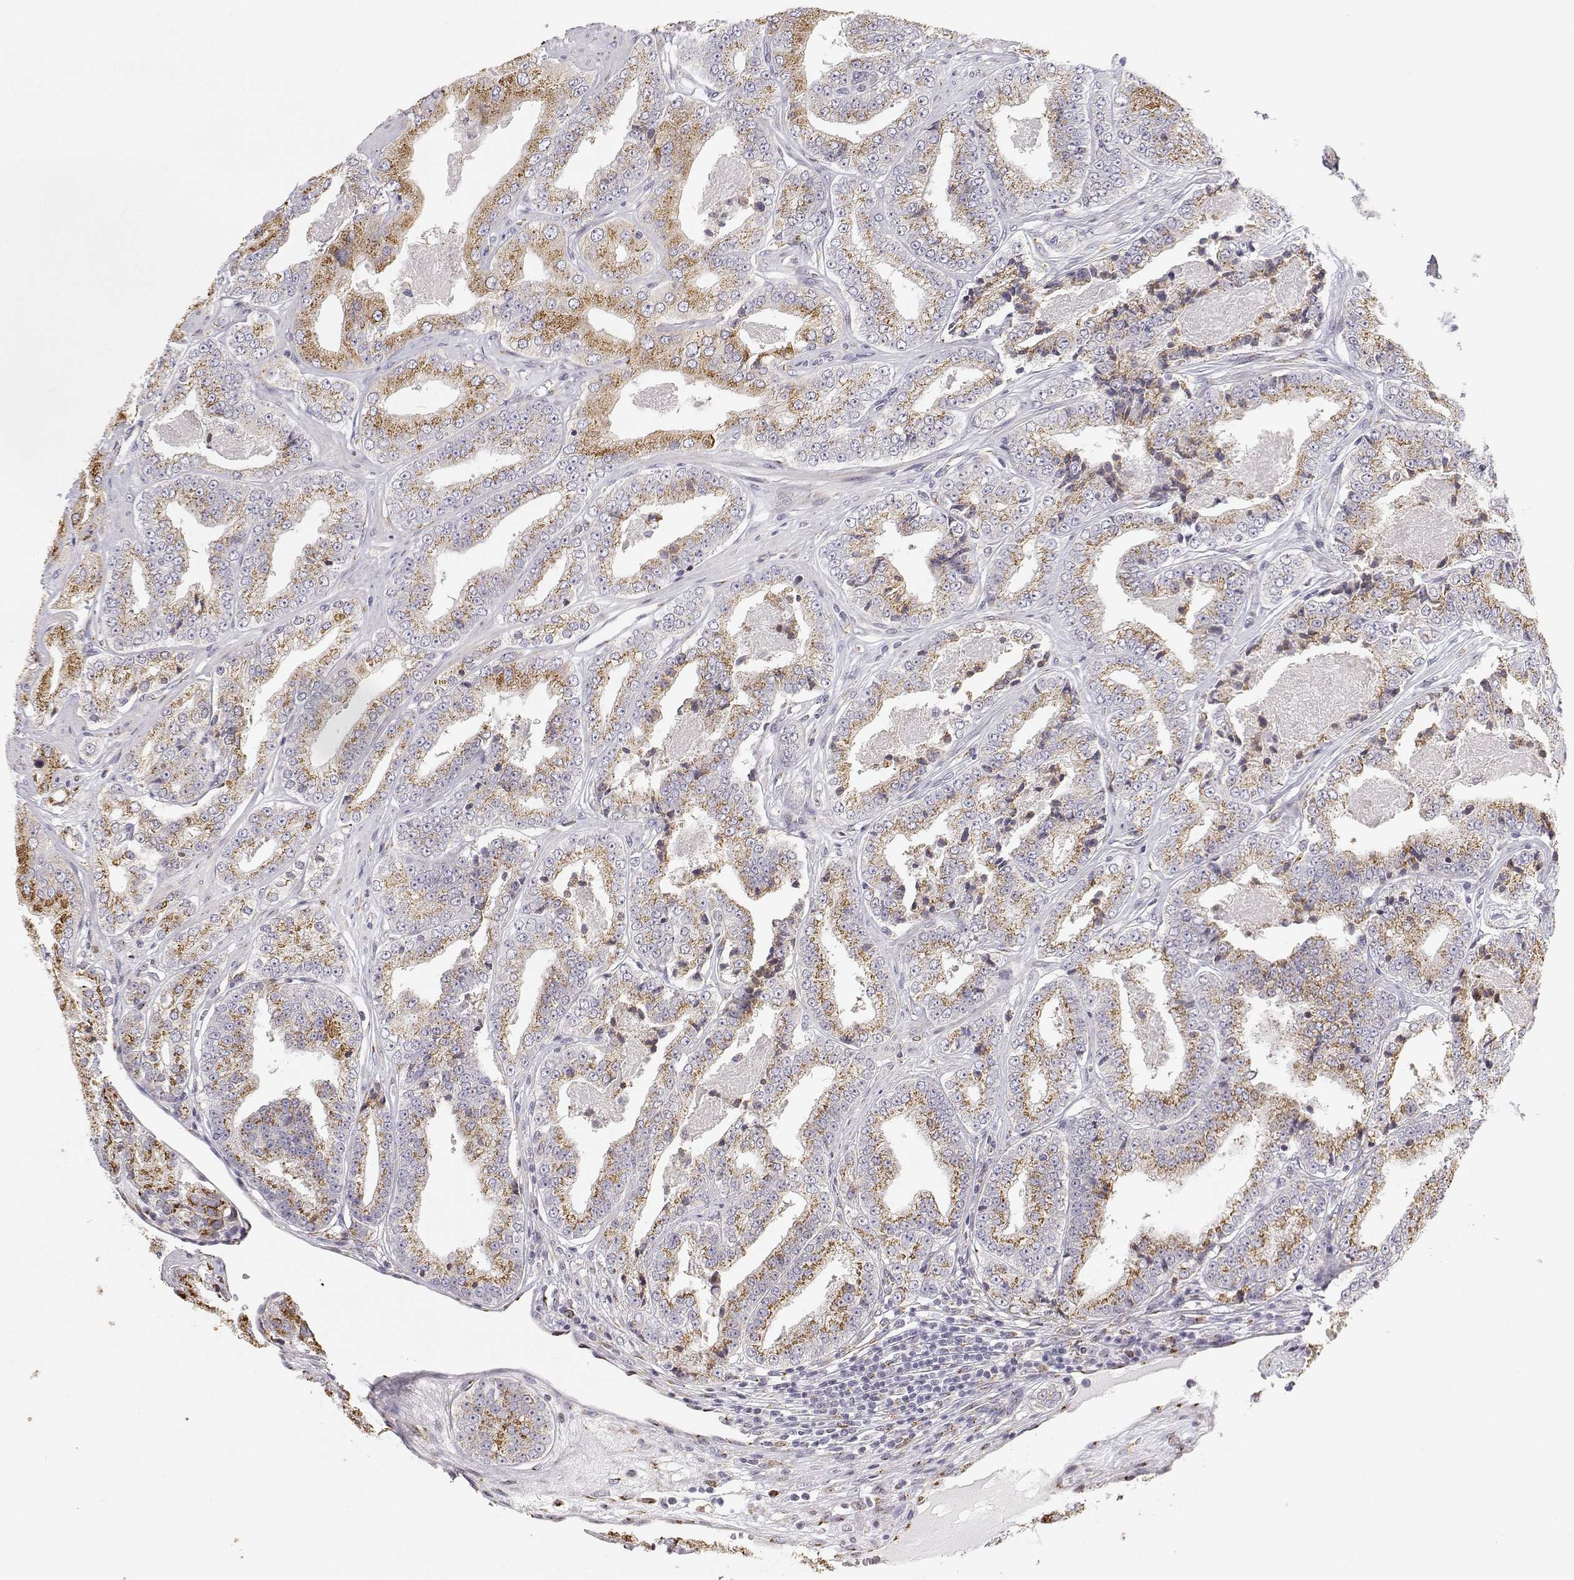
{"staining": {"intensity": "moderate", "quantity": ">75%", "location": "cytoplasmic/membranous"}, "tissue": "prostate cancer", "cell_type": "Tumor cells", "image_type": "cancer", "snomed": [{"axis": "morphology", "description": "Adenocarcinoma, Low grade"}, {"axis": "topography", "description": "Prostate"}], "caption": "Immunohistochemical staining of low-grade adenocarcinoma (prostate) shows moderate cytoplasmic/membranous protein positivity in approximately >75% of tumor cells. (DAB (3,3'-diaminobenzidine) IHC with brightfield microscopy, high magnification).", "gene": "STARD13", "patient": {"sex": "male", "age": 60}}